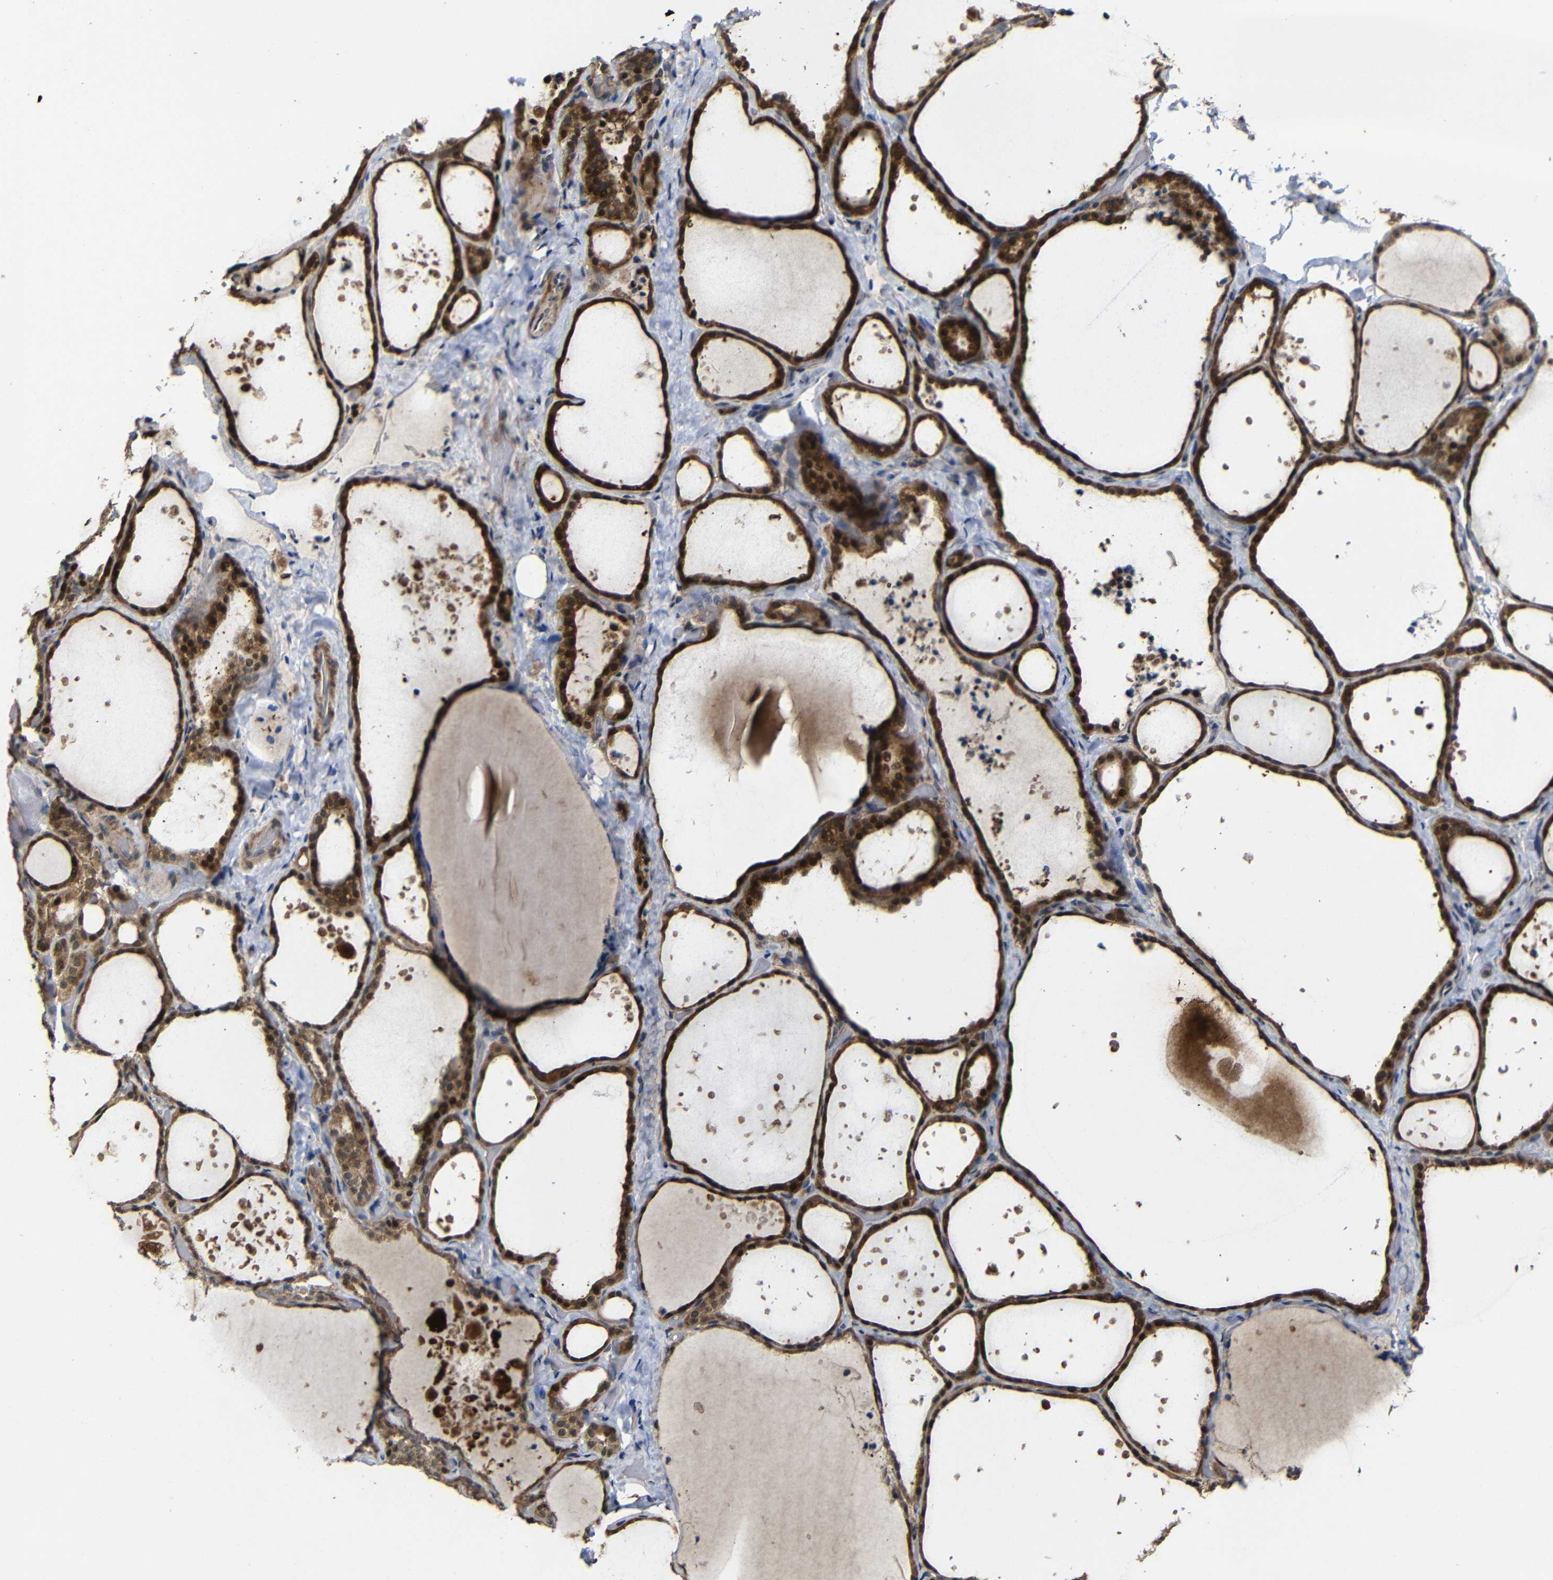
{"staining": {"intensity": "strong", "quantity": ">75%", "location": "cytoplasmic/membranous"}, "tissue": "thyroid gland", "cell_type": "Glandular cells", "image_type": "normal", "snomed": [{"axis": "morphology", "description": "Normal tissue, NOS"}, {"axis": "topography", "description": "Thyroid gland"}], "caption": "Protein analysis of benign thyroid gland displays strong cytoplasmic/membranous staining in about >75% of glandular cells.", "gene": "ATG12", "patient": {"sex": "female", "age": 44}}